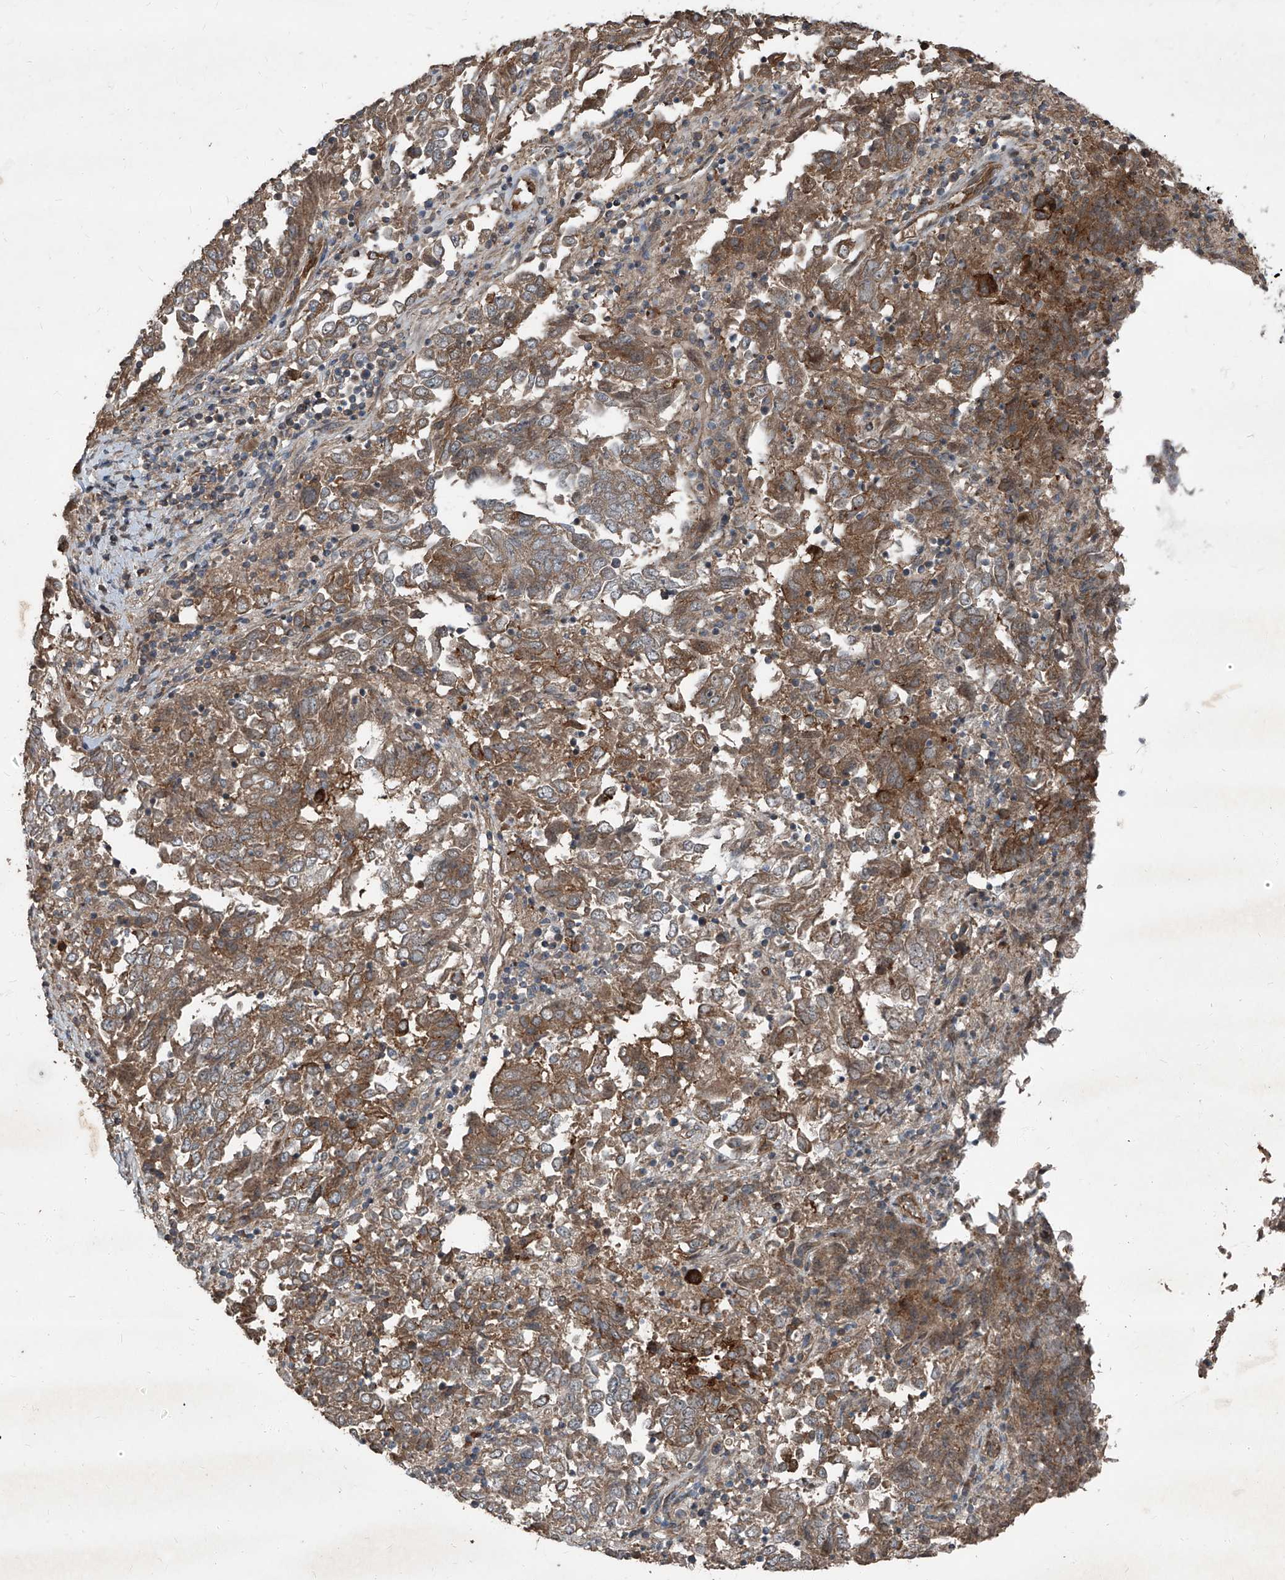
{"staining": {"intensity": "moderate", "quantity": ">75%", "location": "cytoplasmic/membranous"}, "tissue": "endometrial cancer", "cell_type": "Tumor cells", "image_type": "cancer", "snomed": [{"axis": "morphology", "description": "Adenocarcinoma, NOS"}, {"axis": "topography", "description": "Endometrium"}], "caption": "Moderate cytoplasmic/membranous protein staining is identified in about >75% of tumor cells in adenocarcinoma (endometrial).", "gene": "CCN1", "patient": {"sex": "female", "age": 80}}